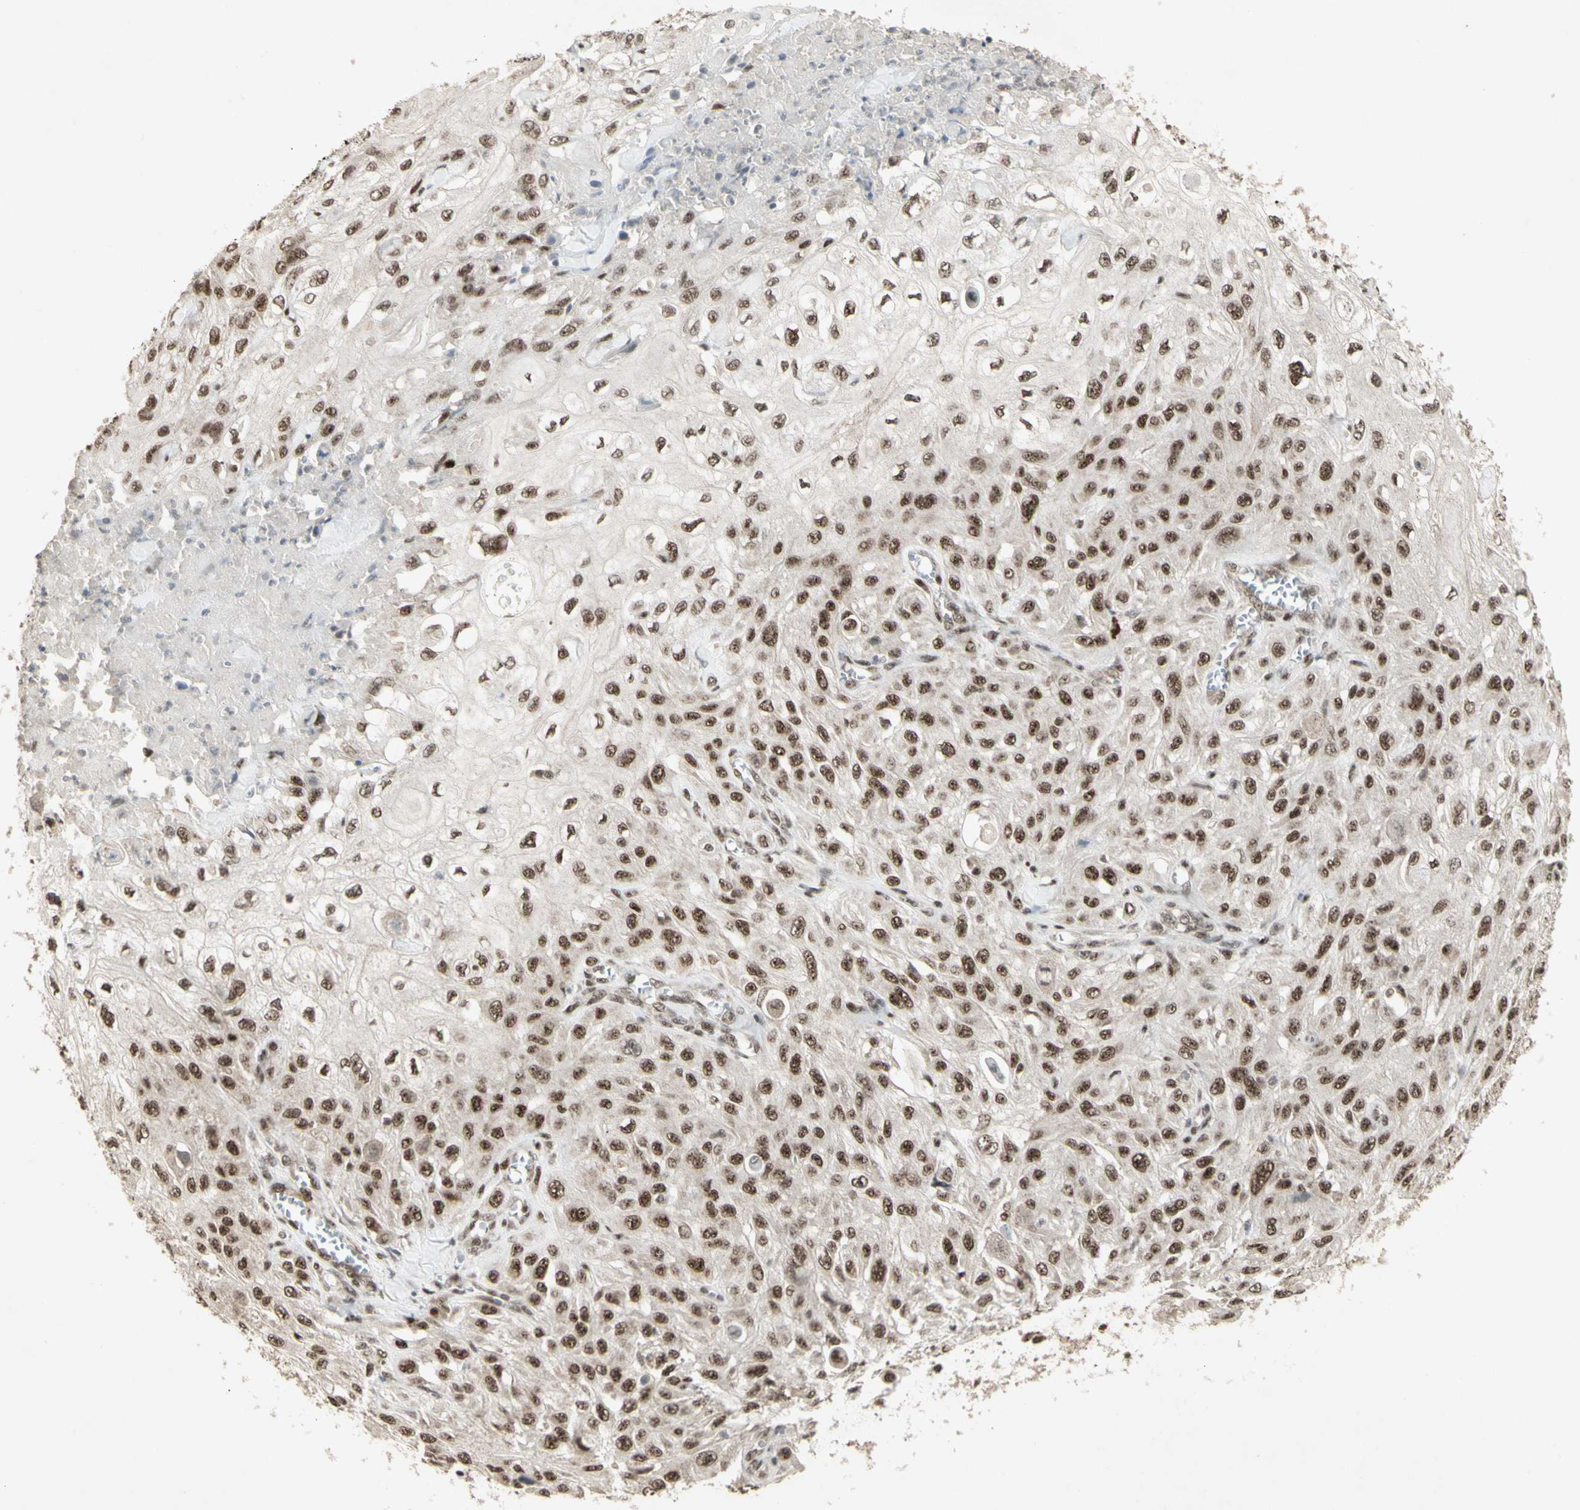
{"staining": {"intensity": "strong", "quantity": ">75%", "location": "cytoplasmic/membranous,nuclear"}, "tissue": "skin cancer", "cell_type": "Tumor cells", "image_type": "cancer", "snomed": [{"axis": "morphology", "description": "Squamous cell carcinoma, NOS"}, {"axis": "morphology", "description": "Squamous cell carcinoma, metastatic, NOS"}, {"axis": "topography", "description": "Skin"}, {"axis": "topography", "description": "Lymph node"}], "caption": "Immunohistochemical staining of metastatic squamous cell carcinoma (skin) displays high levels of strong cytoplasmic/membranous and nuclear protein staining in about >75% of tumor cells.", "gene": "CCNT1", "patient": {"sex": "male", "age": 75}}